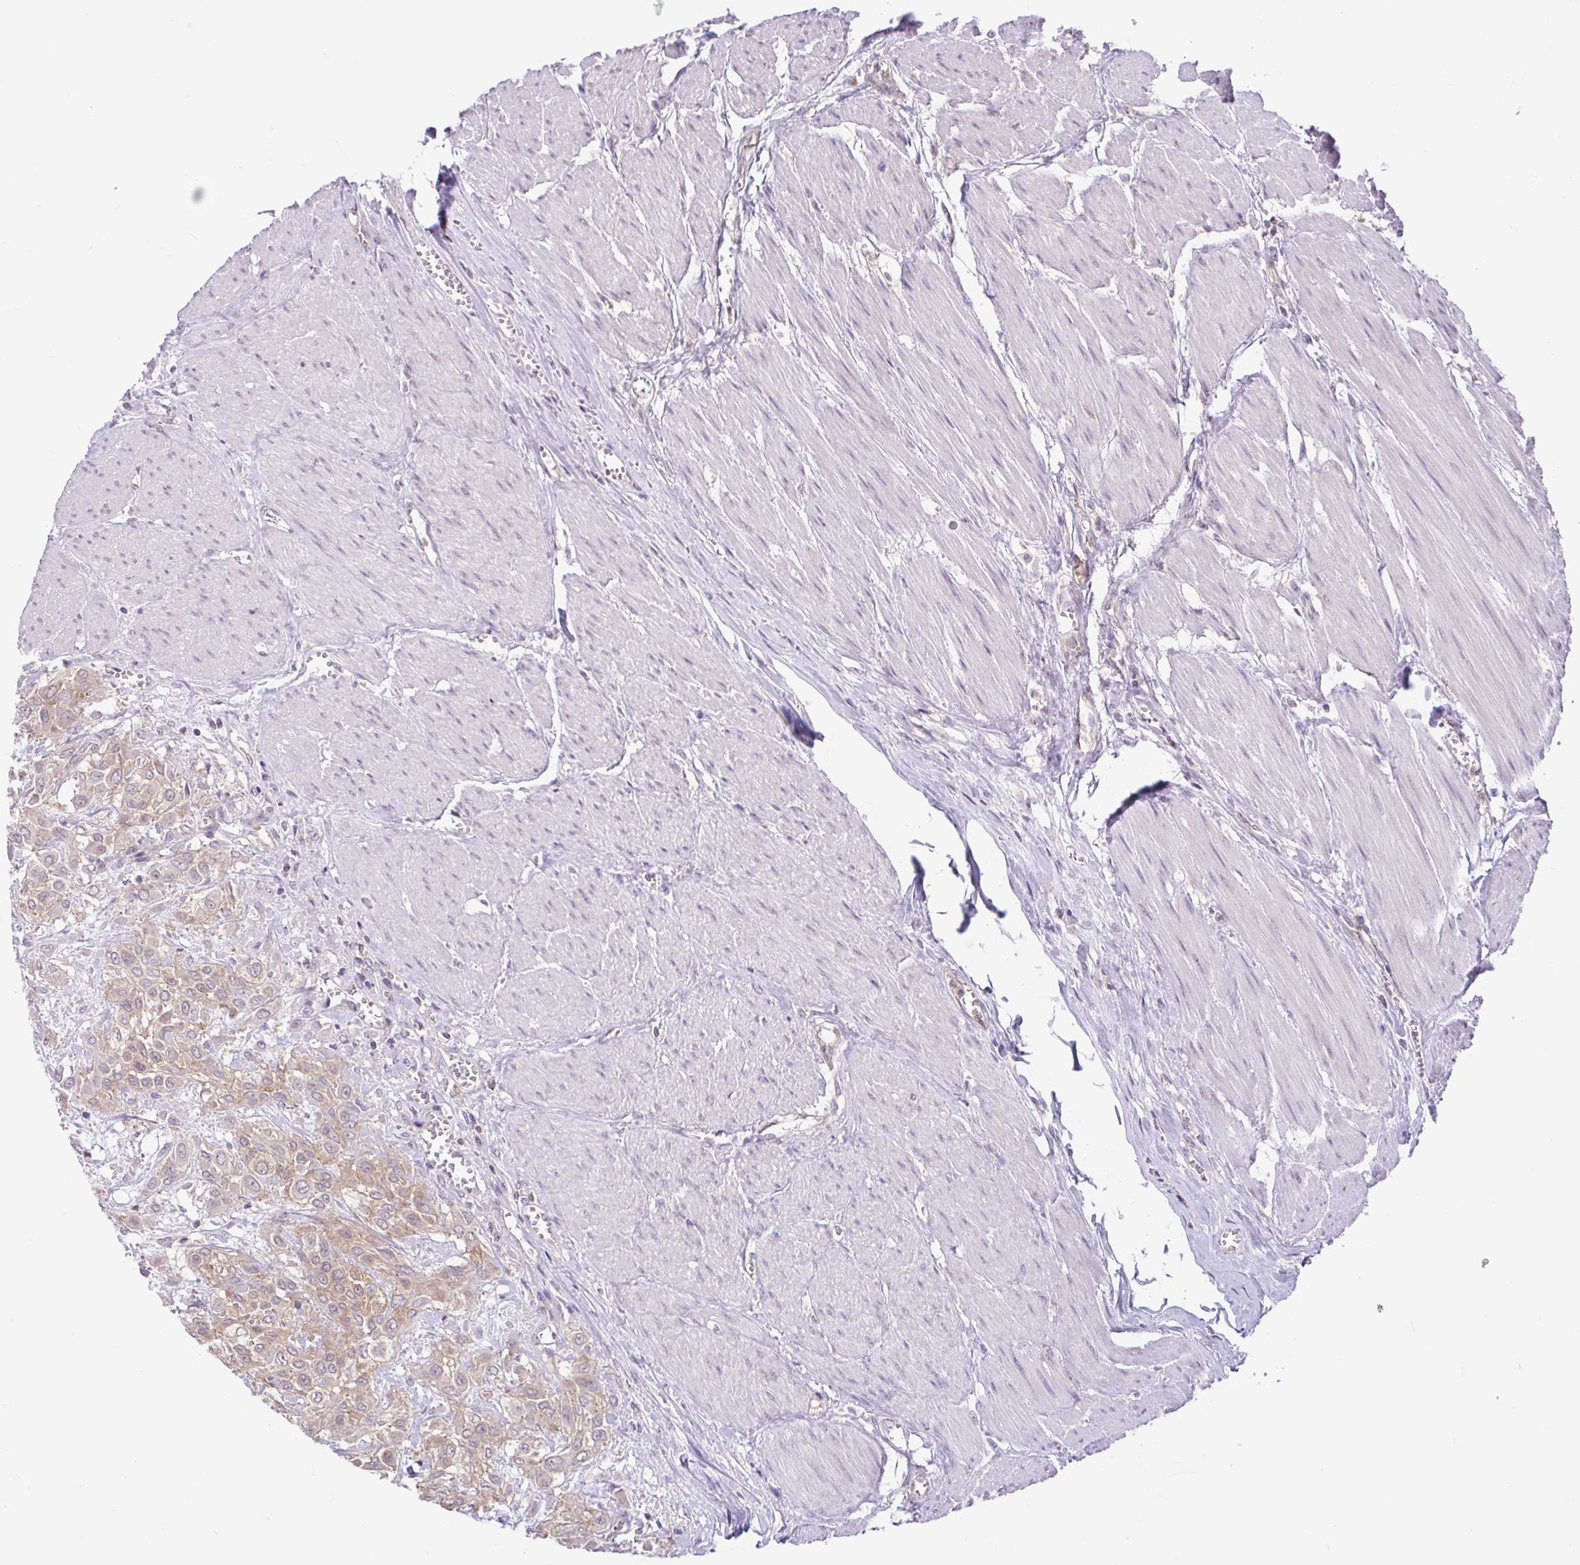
{"staining": {"intensity": "moderate", "quantity": ">75%", "location": "cytoplasmic/membranous"}, "tissue": "urothelial cancer", "cell_type": "Tumor cells", "image_type": "cancer", "snomed": [{"axis": "morphology", "description": "Urothelial carcinoma, High grade"}, {"axis": "topography", "description": "Urinary bladder"}], "caption": "DAB immunohistochemical staining of urothelial carcinoma (high-grade) exhibits moderate cytoplasmic/membranous protein expression in about >75% of tumor cells.", "gene": "RALBP1", "patient": {"sex": "male", "age": 57}}